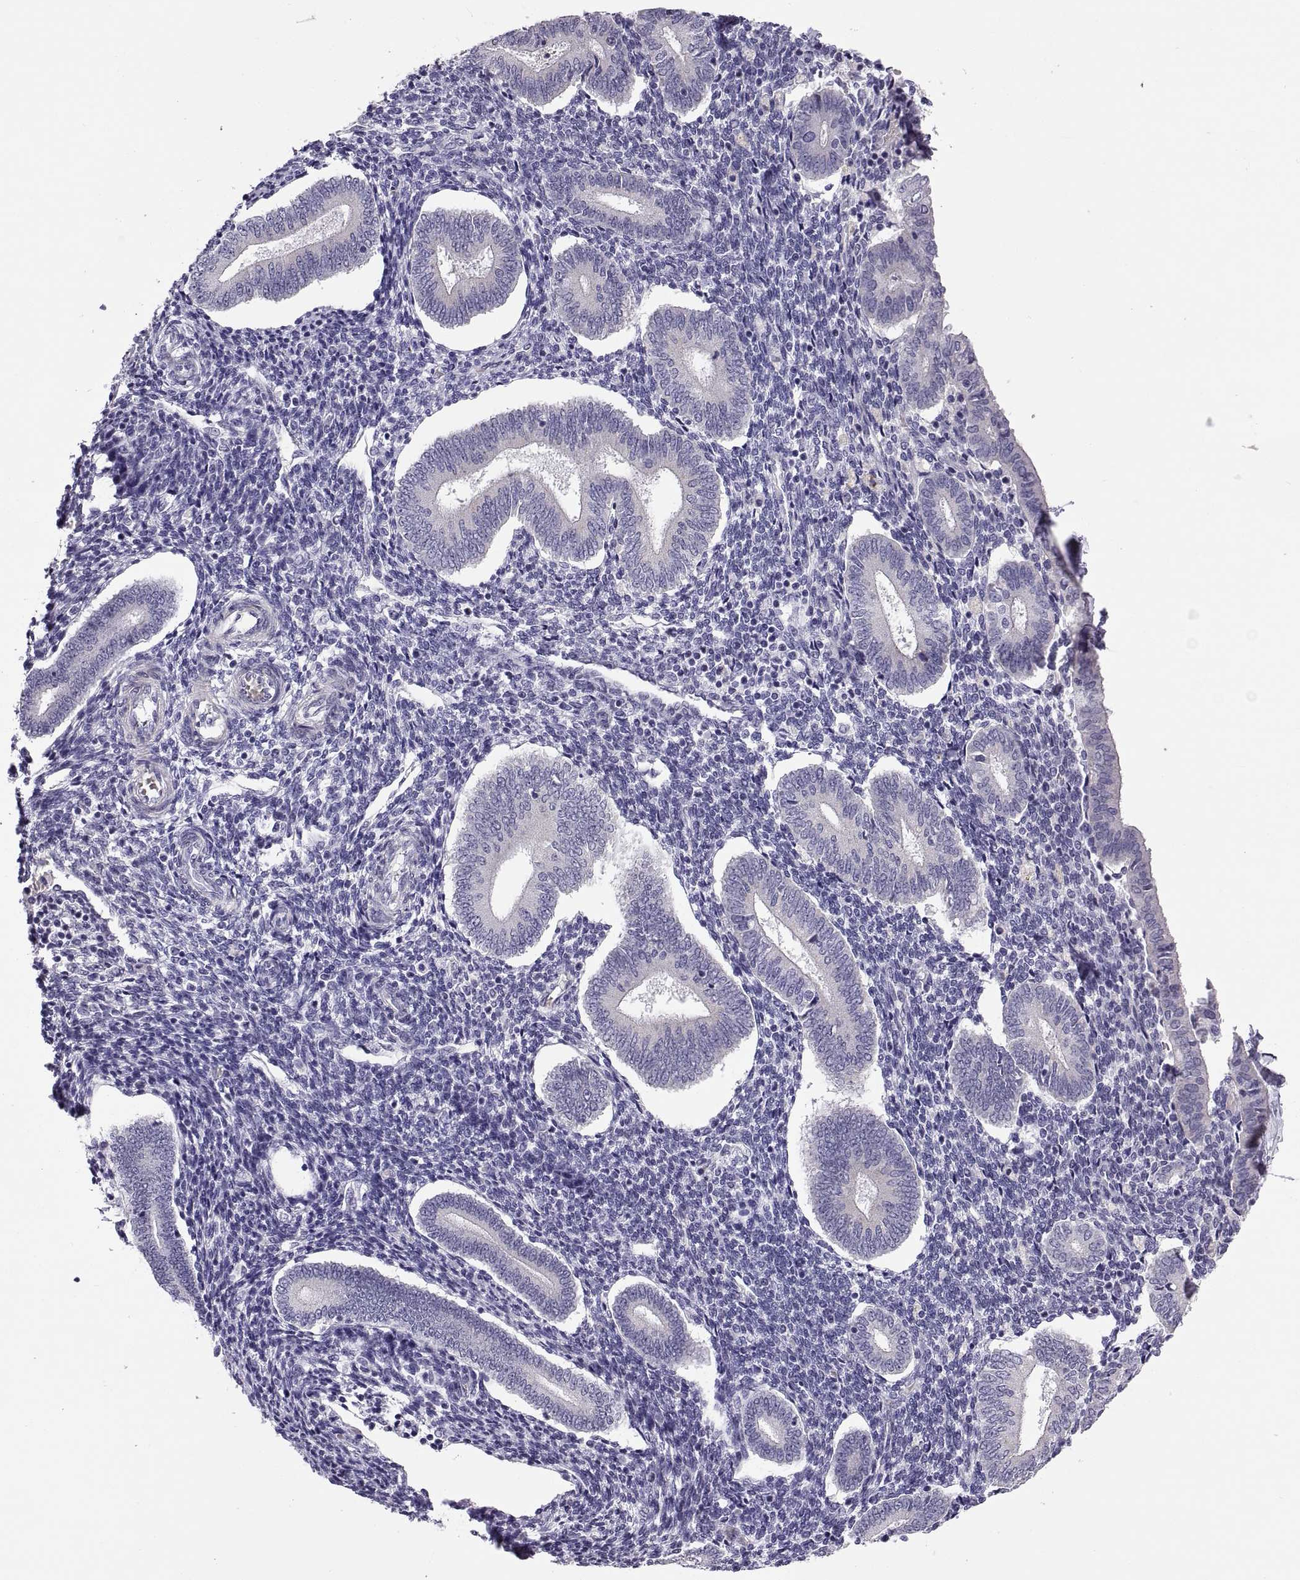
{"staining": {"intensity": "negative", "quantity": "none", "location": "none"}, "tissue": "endometrium", "cell_type": "Cells in endometrial stroma", "image_type": "normal", "snomed": [{"axis": "morphology", "description": "Normal tissue, NOS"}, {"axis": "topography", "description": "Endometrium"}], "caption": "This photomicrograph is of unremarkable endometrium stained with immunohistochemistry (IHC) to label a protein in brown with the nuclei are counter-stained blue. There is no expression in cells in endometrial stroma.", "gene": "VSX2", "patient": {"sex": "female", "age": 40}}